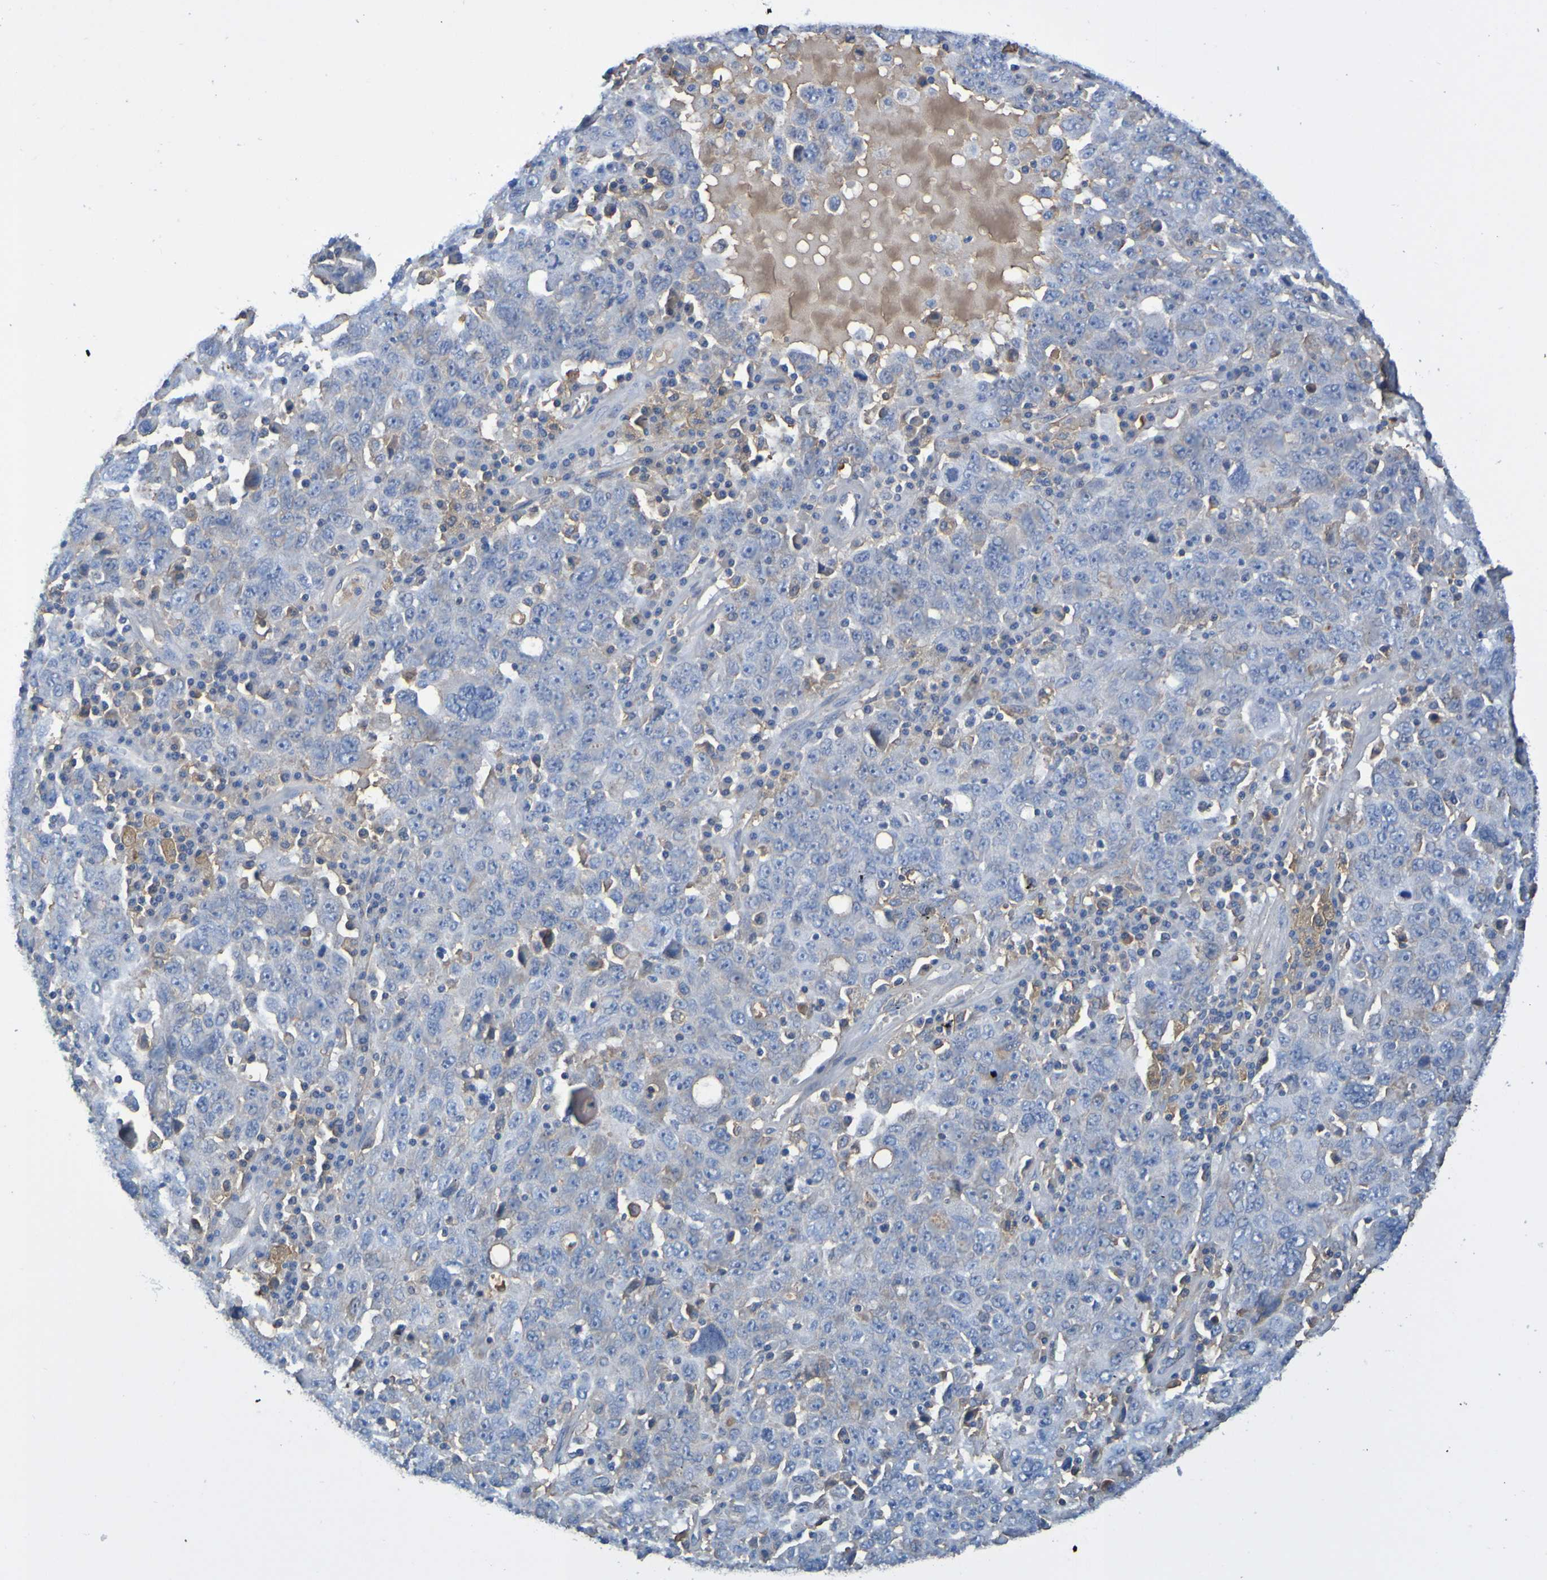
{"staining": {"intensity": "negative", "quantity": "none", "location": "none"}, "tissue": "ovarian cancer", "cell_type": "Tumor cells", "image_type": "cancer", "snomed": [{"axis": "morphology", "description": "Carcinoma, endometroid"}, {"axis": "topography", "description": "Ovary"}], "caption": "Photomicrograph shows no protein expression in tumor cells of ovarian endometroid carcinoma tissue.", "gene": "GAB3", "patient": {"sex": "female", "age": 62}}